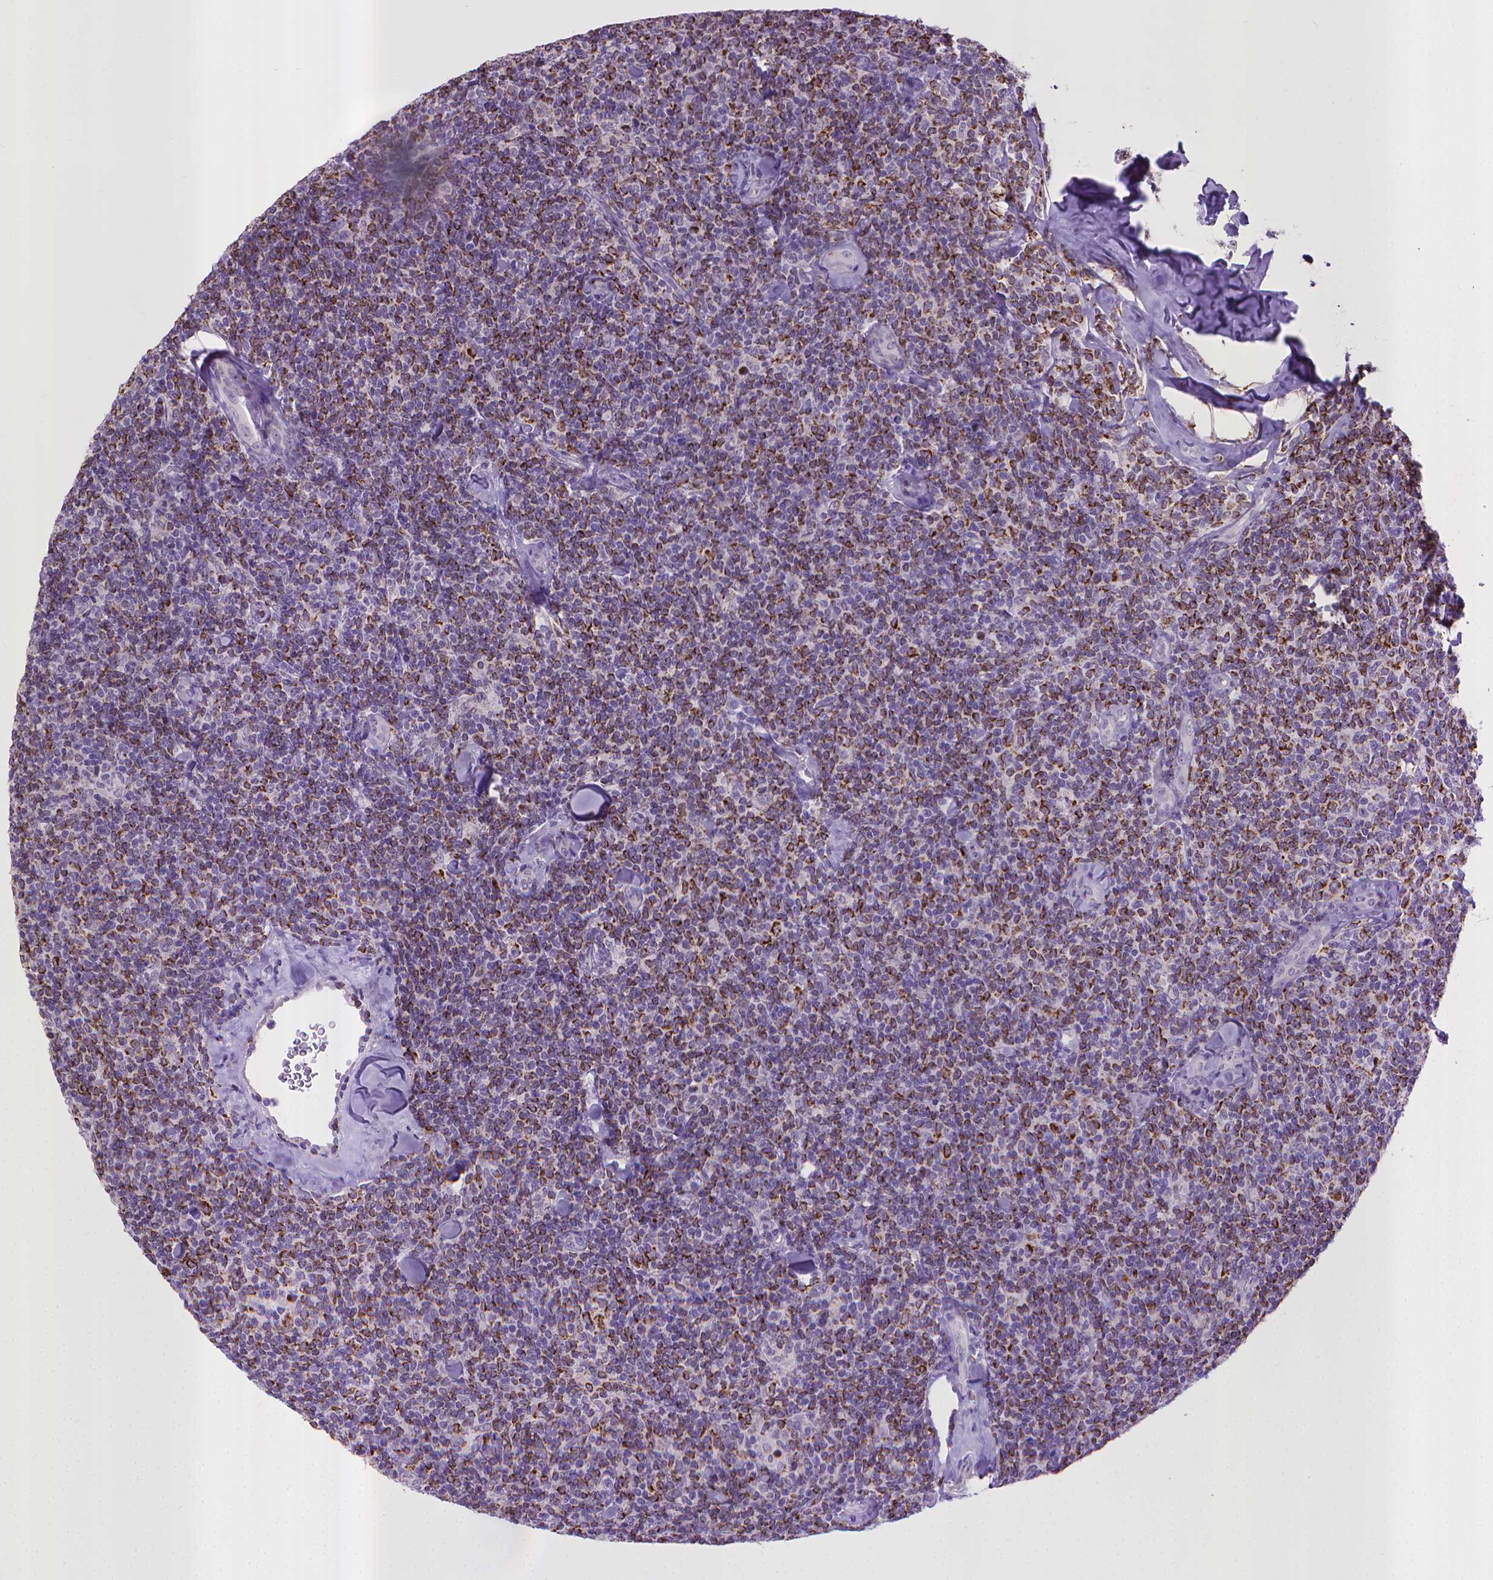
{"staining": {"intensity": "strong", "quantity": "25%-75%", "location": "cytoplasmic/membranous"}, "tissue": "lymphoma", "cell_type": "Tumor cells", "image_type": "cancer", "snomed": [{"axis": "morphology", "description": "Malignant lymphoma, non-Hodgkin's type, Low grade"}, {"axis": "topography", "description": "Lymph node"}], "caption": "High-magnification brightfield microscopy of malignant lymphoma, non-Hodgkin's type (low-grade) stained with DAB (brown) and counterstained with hematoxylin (blue). tumor cells exhibit strong cytoplasmic/membranous staining is seen in about25%-75% of cells. Nuclei are stained in blue.", "gene": "KMO", "patient": {"sex": "female", "age": 56}}